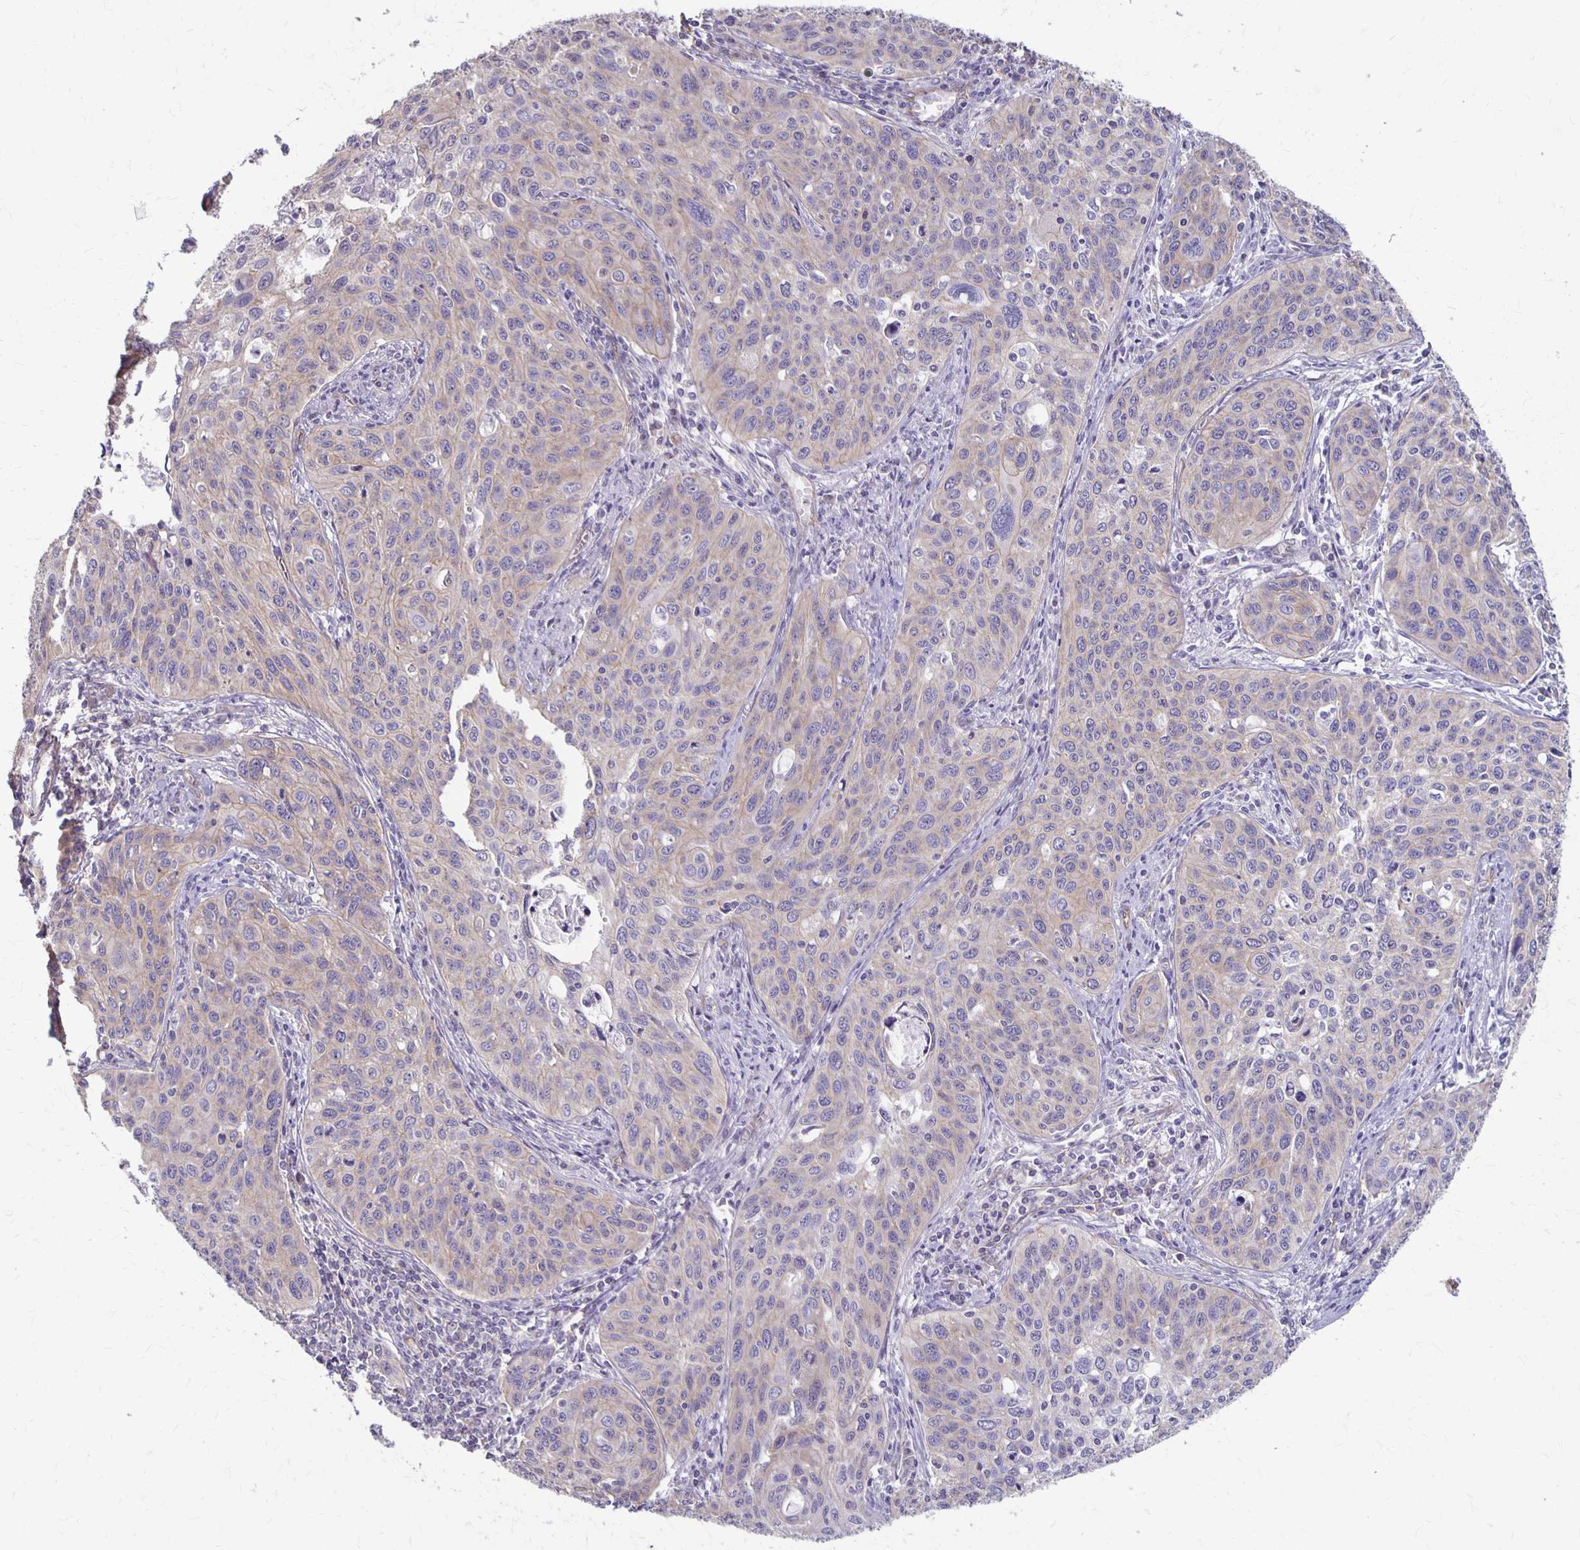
{"staining": {"intensity": "negative", "quantity": "none", "location": "none"}, "tissue": "cervical cancer", "cell_type": "Tumor cells", "image_type": "cancer", "snomed": [{"axis": "morphology", "description": "Squamous cell carcinoma, NOS"}, {"axis": "topography", "description": "Cervix"}], "caption": "Immunohistochemistry of squamous cell carcinoma (cervical) displays no staining in tumor cells.", "gene": "PPP1R3E", "patient": {"sex": "female", "age": 31}}